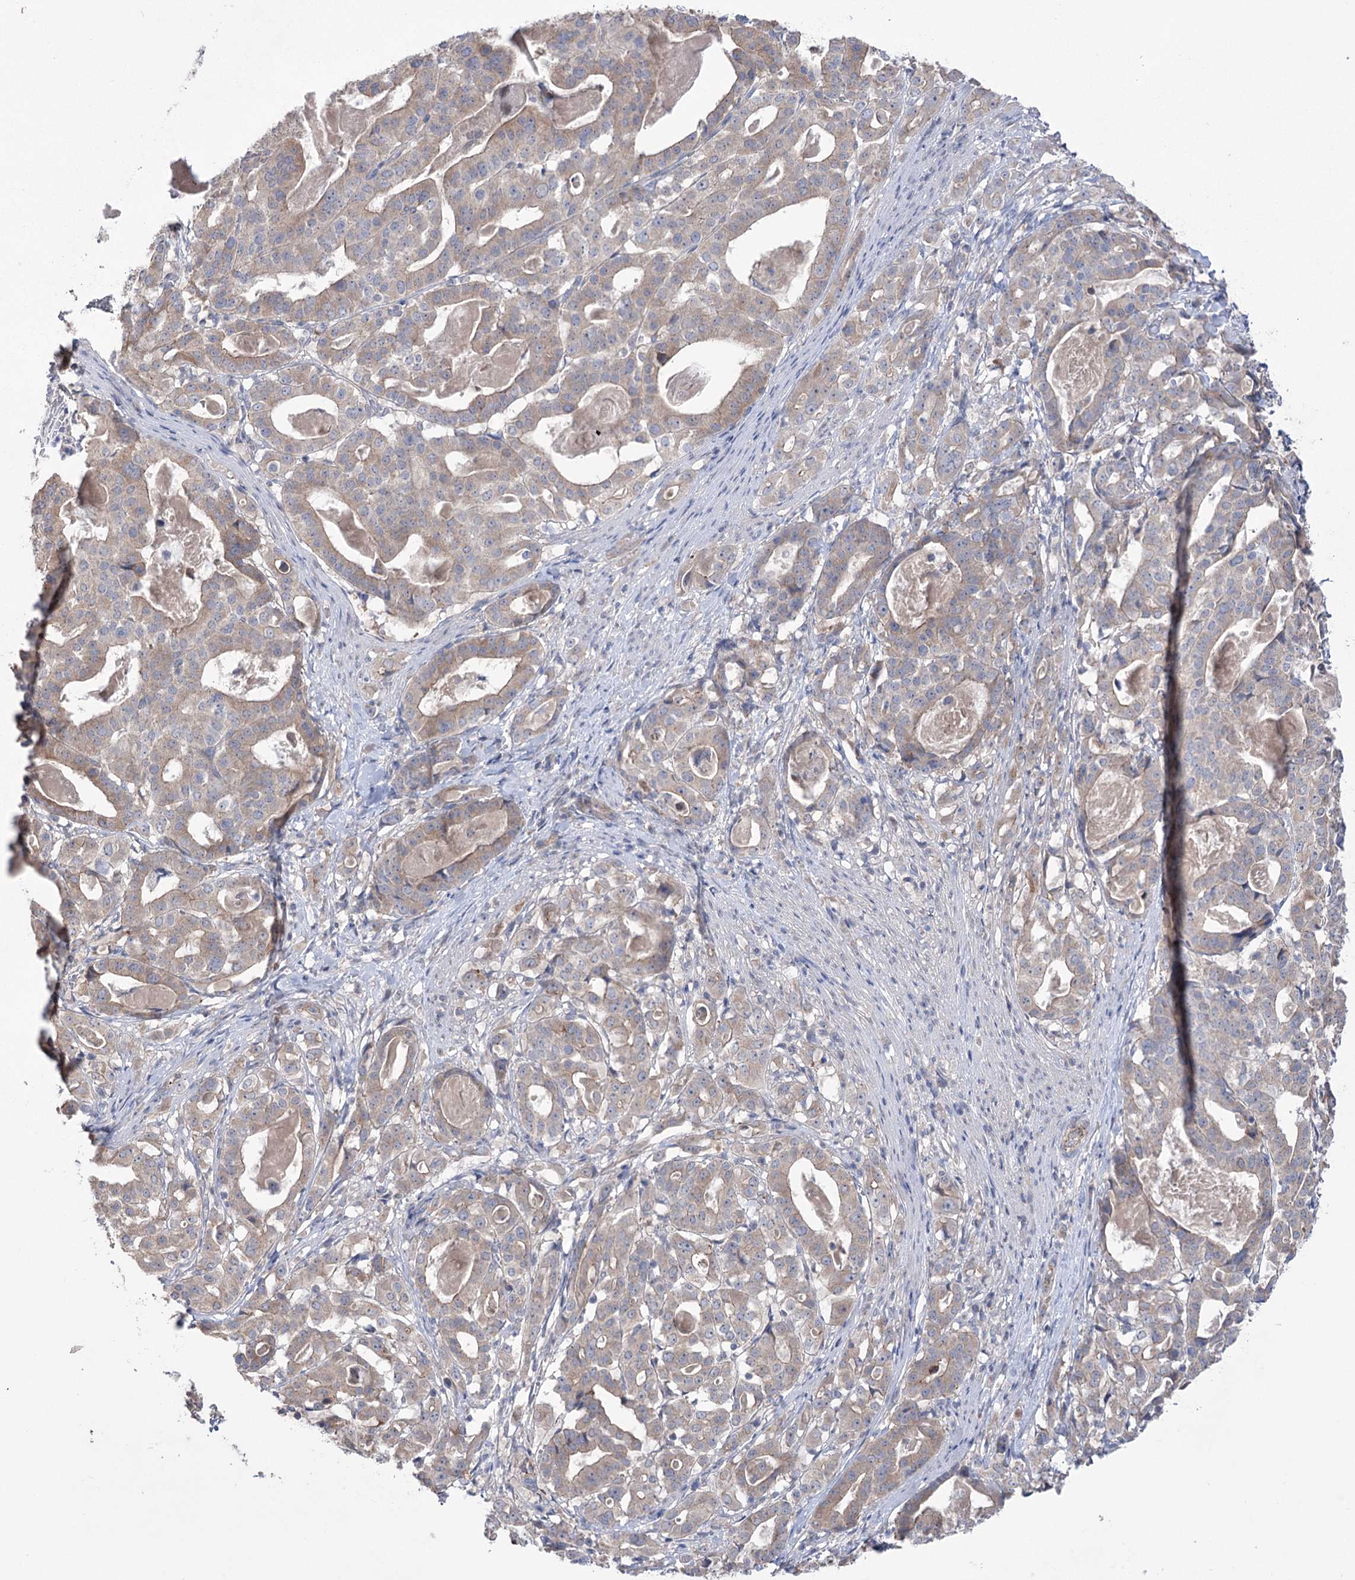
{"staining": {"intensity": "weak", "quantity": "25%-75%", "location": "cytoplasmic/membranous"}, "tissue": "stomach cancer", "cell_type": "Tumor cells", "image_type": "cancer", "snomed": [{"axis": "morphology", "description": "Adenocarcinoma, NOS"}, {"axis": "topography", "description": "Stomach"}], "caption": "A brown stain labels weak cytoplasmic/membranous expression of a protein in stomach cancer tumor cells.", "gene": "TRIM71", "patient": {"sex": "male", "age": 48}}